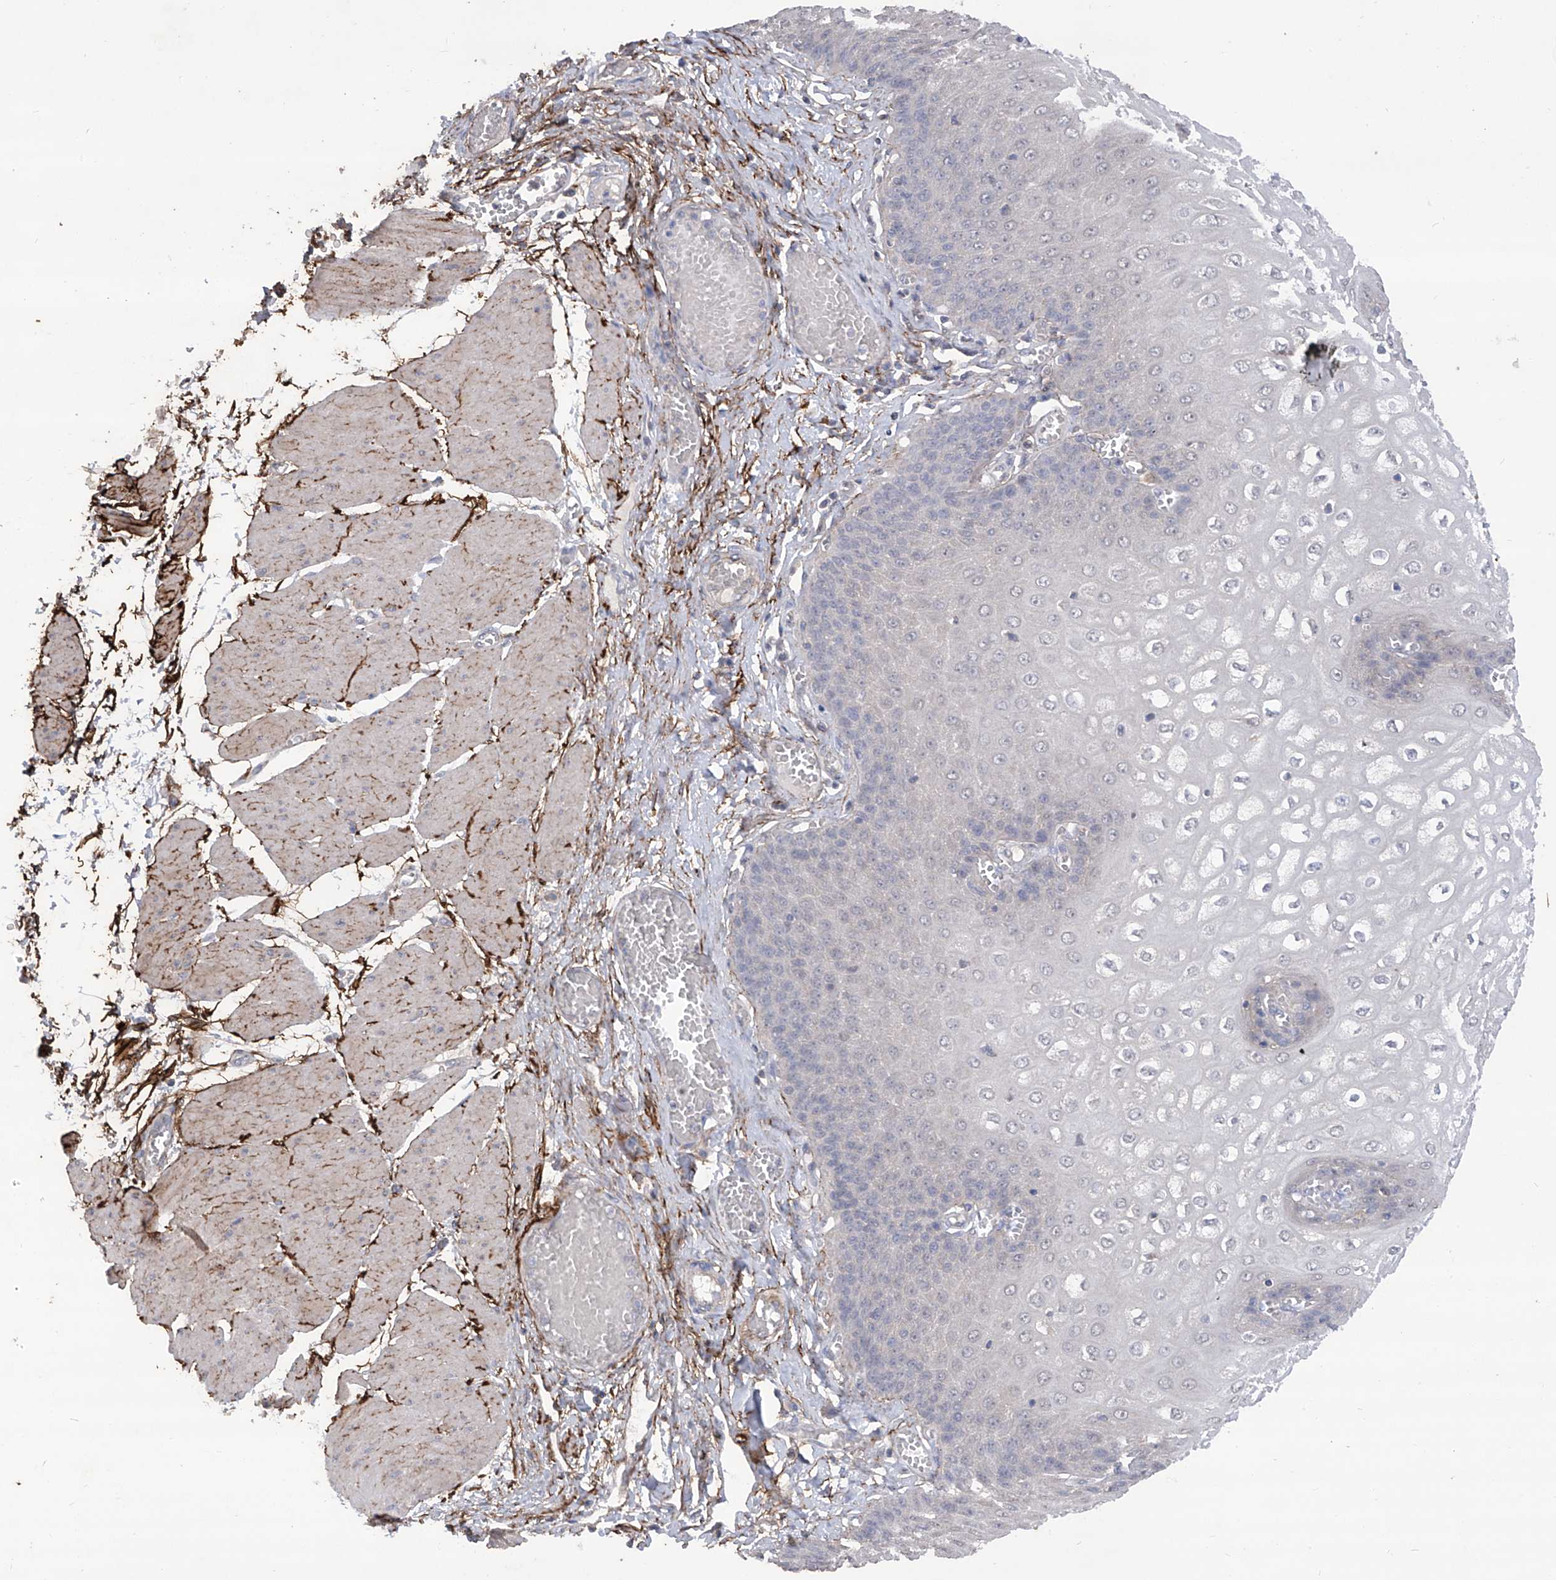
{"staining": {"intensity": "negative", "quantity": "none", "location": "none"}, "tissue": "esophagus", "cell_type": "Squamous epithelial cells", "image_type": "normal", "snomed": [{"axis": "morphology", "description": "Normal tissue, NOS"}, {"axis": "topography", "description": "Esophagus"}], "caption": "The photomicrograph reveals no significant expression in squamous epithelial cells of esophagus. The staining was performed using DAB to visualize the protein expression in brown, while the nuclei were stained in blue with hematoxylin (Magnification: 20x).", "gene": "TXNIP", "patient": {"sex": "male", "age": 60}}